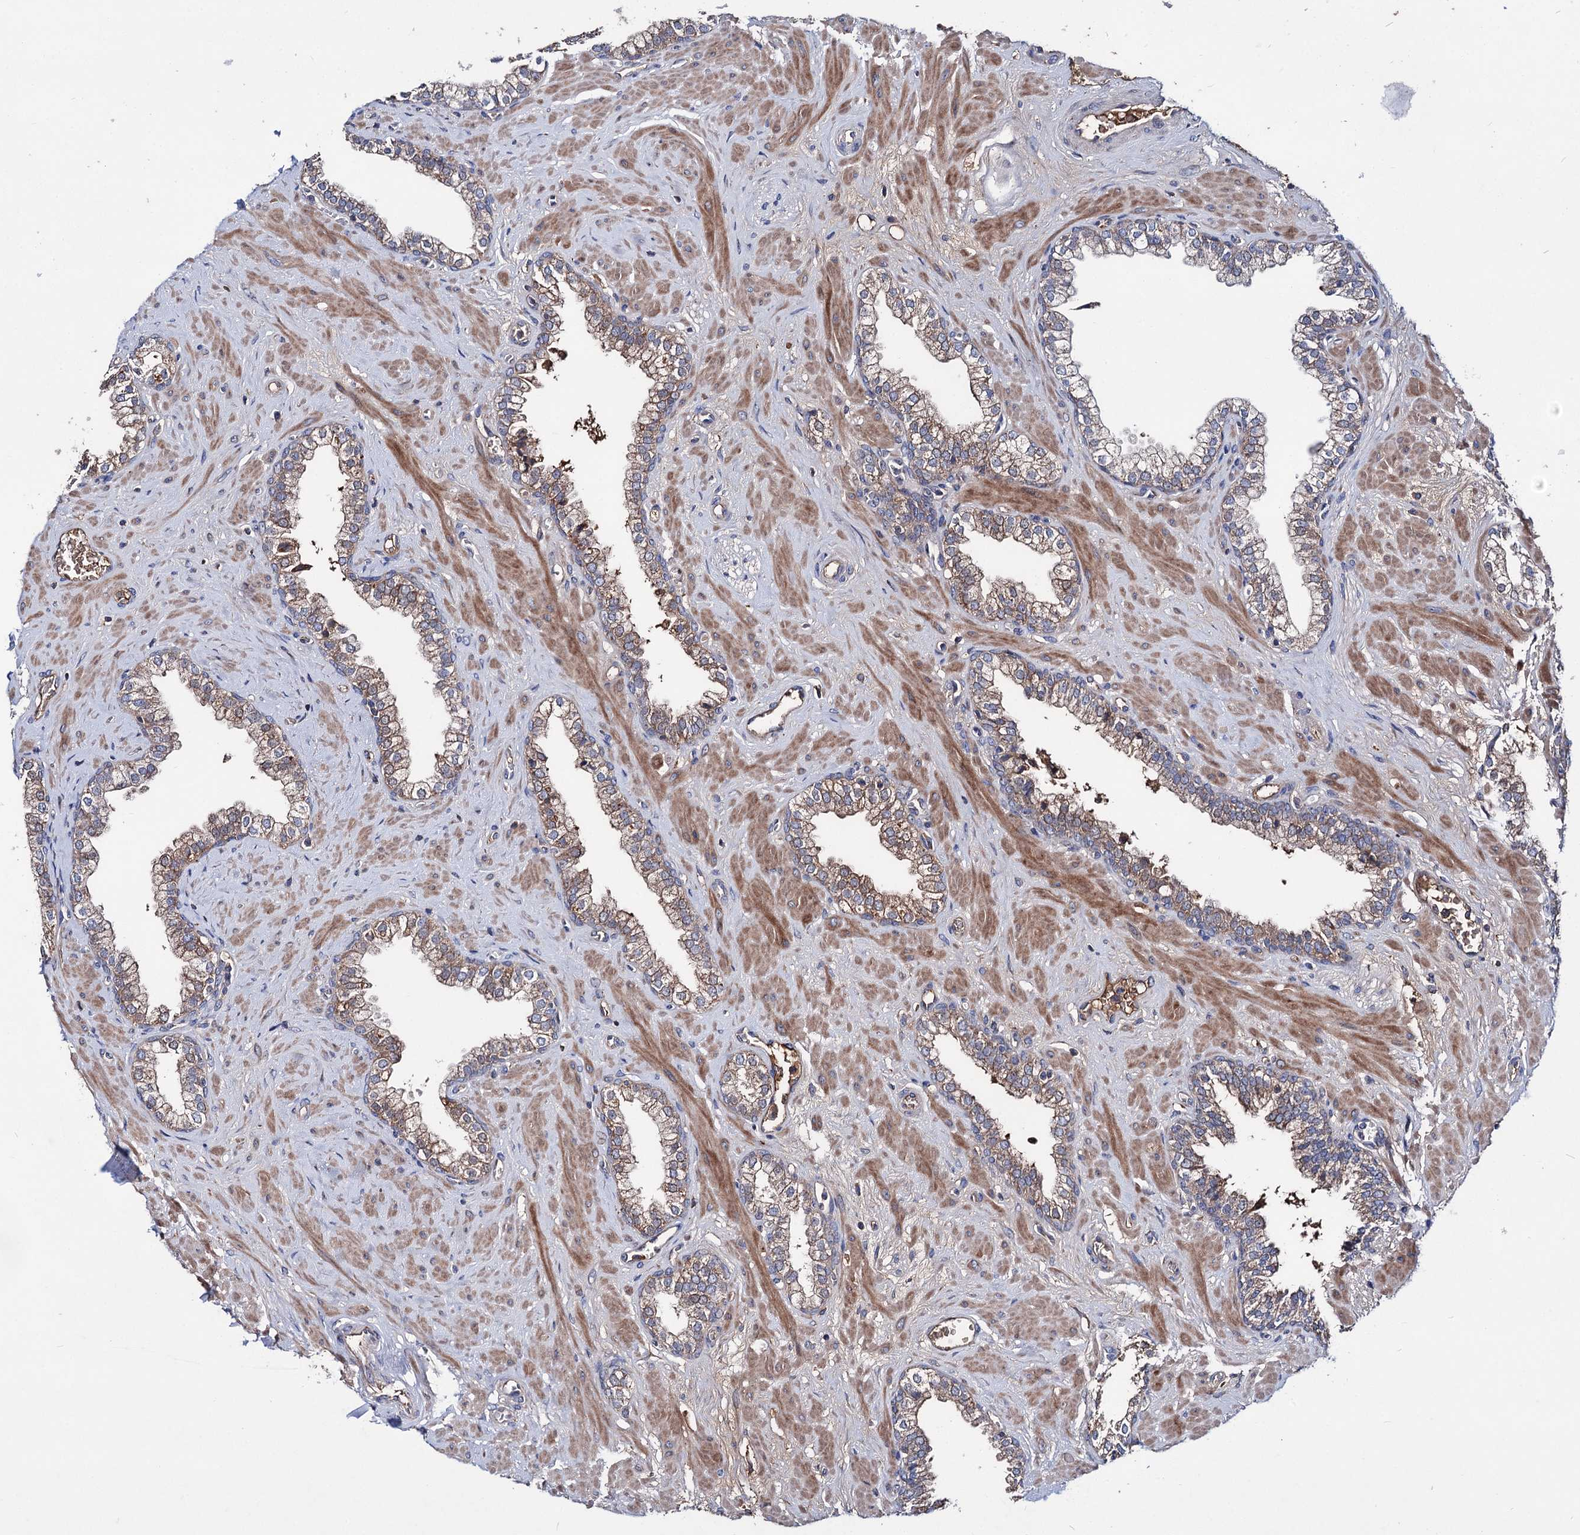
{"staining": {"intensity": "moderate", "quantity": "25%-75%", "location": "cytoplasmic/membranous"}, "tissue": "prostate", "cell_type": "Glandular cells", "image_type": "normal", "snomed": [{"axis": "morphology", "description": "Normal tissue, NOS"}, {"axis": "morphology", "description": "Urothelial carcinoma, Low grade"}, {"axis": "topography", "description": "Urinary bladder"}, {"axis": "topography", "description": "Prostate"}], "caption": "Glandular cells demonstrate medium levels of moderate cytoplasmic/membranous positivity in approximately 25%-75% of cells in benign prostate.", "gene": "CLPB", "patient": {"sex": "male", "age": 60}}